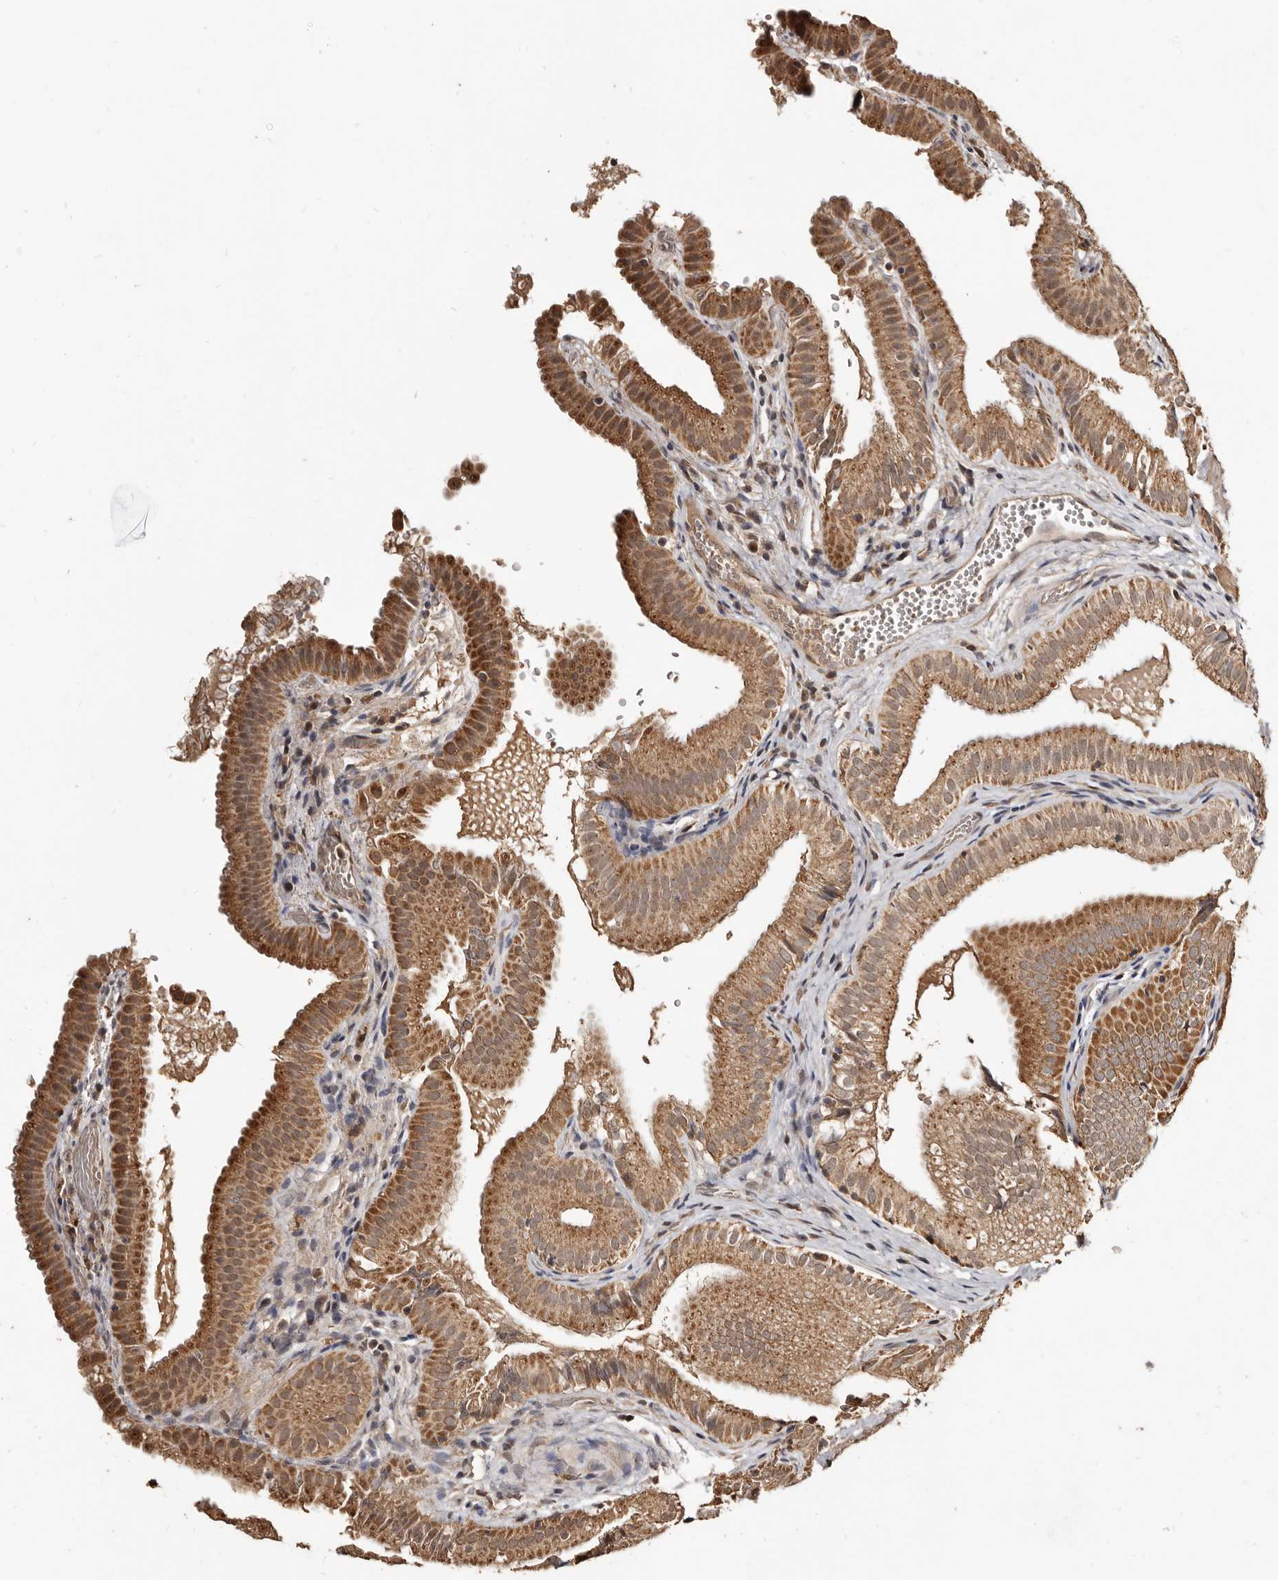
{"staining": {"intensity": "moderate", "quantity": ">75%", "location": "cytoplasmic/membranous"}, "tissue": "gallbladder", "cell_type": "Glandular cells", "image_type": "normal", "snomed": [{"axis": "morphology", "description": "Normal tissue, NOS"}, {"axis": "topography", "description": "Gallbladder"}], "caption": "DAB immunohistochemical staining of benign gallbladder shows moderate cytoplasmic/membranous protein staining in about >75% of glandular cells.", "gene": "AKAP7", "patient": {"sex": "female", "age": 30}}